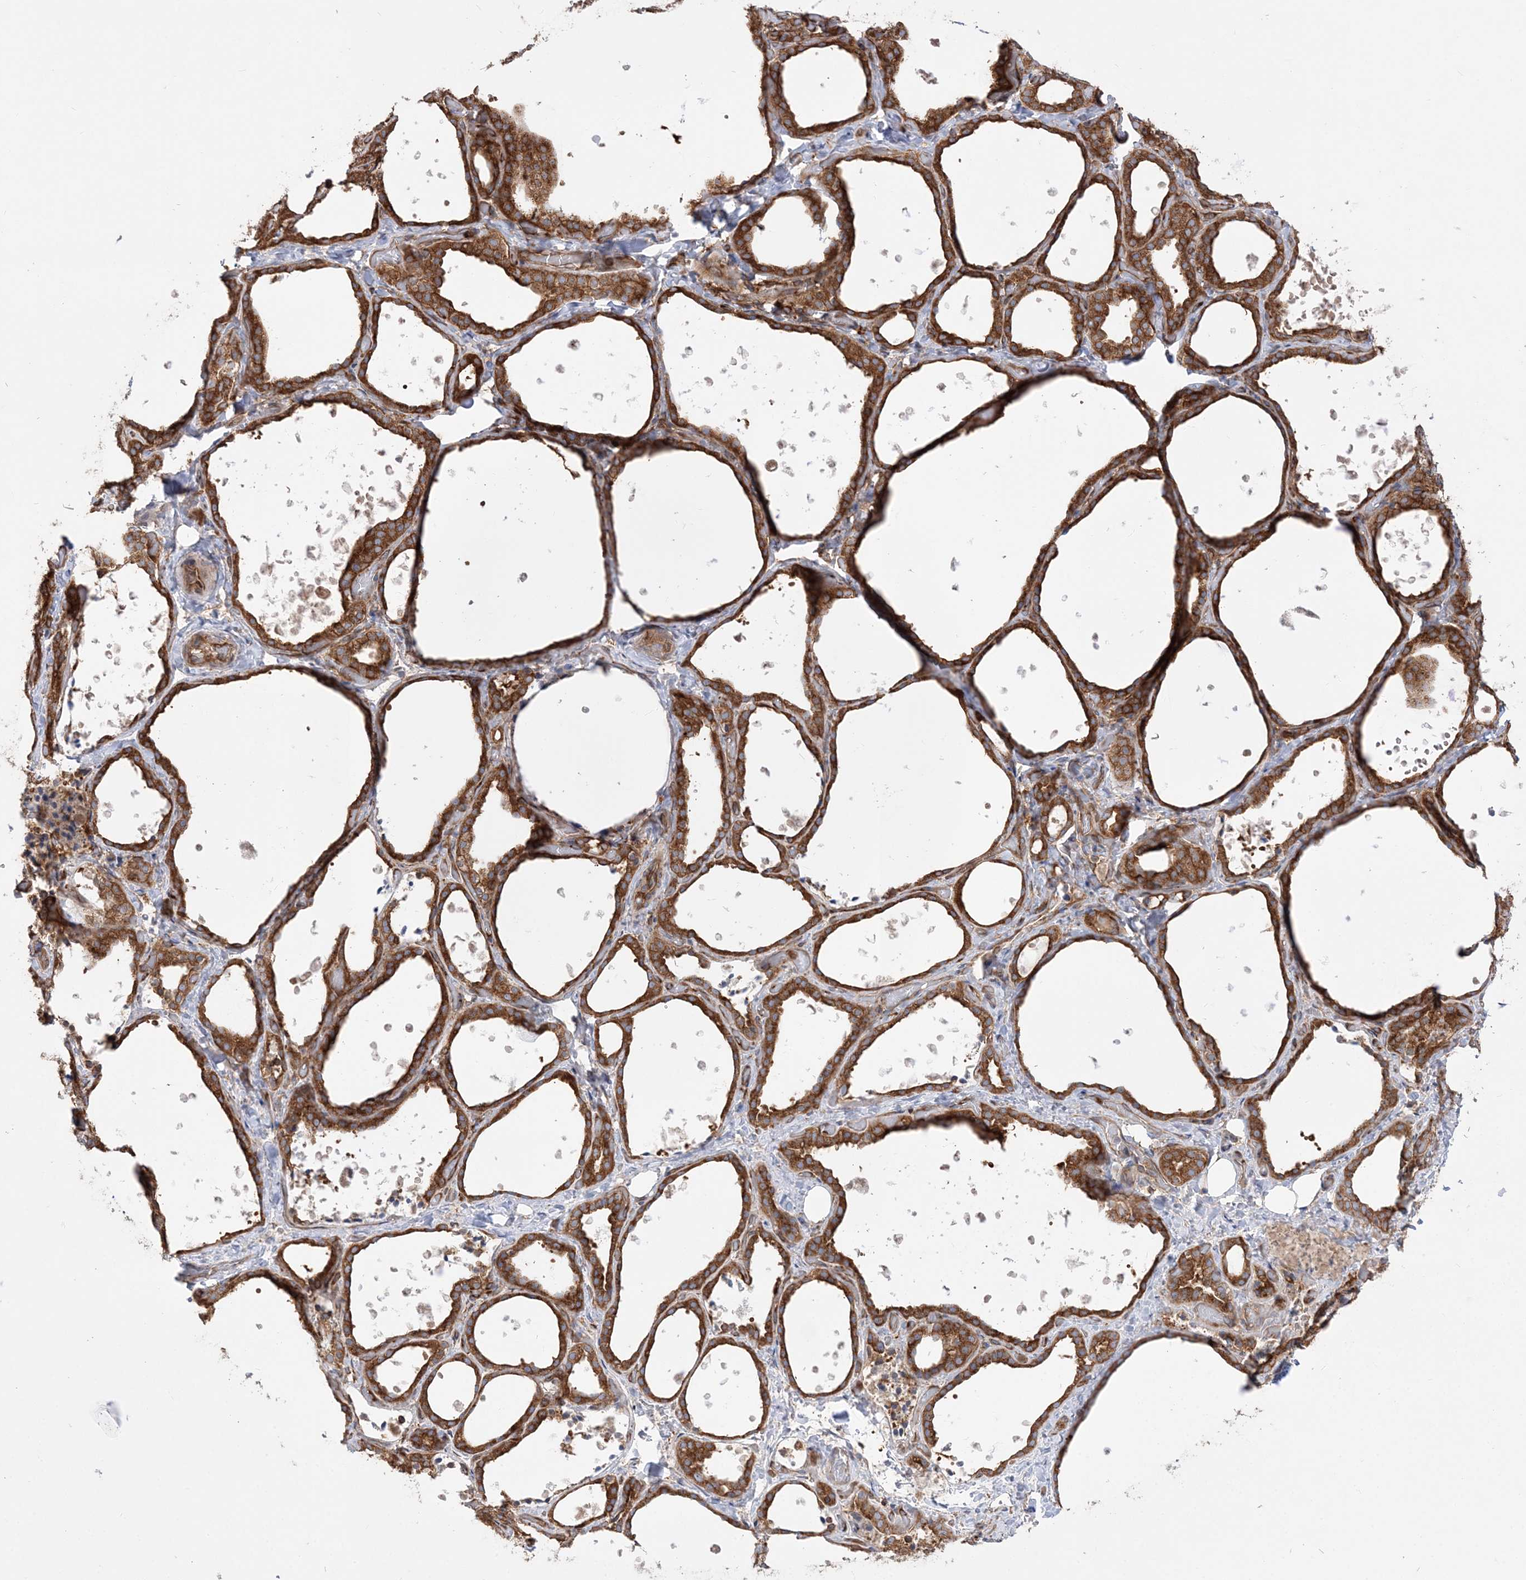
{"staining": {"intensity": "strong", "quantity": ">75%", "location": "cytoplasmic/membranous"}, "tissue": "thyroid gland", "cell_type": "Glandular cells", "image_type": "normal", "snomed": [{"axis": "morphology", "description": "Normal tissue, NOS"}, {"axis": "topography", "description": "Thyroid gland"}], "caption": "A high-resolution photomicrograph shows immunohistochemistry staining of normal thyroid gland, which demonstrates strong cytoplasmic/membranous staining in approximately >75% of glandular cells.", "gene": "TBC1D5", "patient": {"sex": "female", "age": 44}}